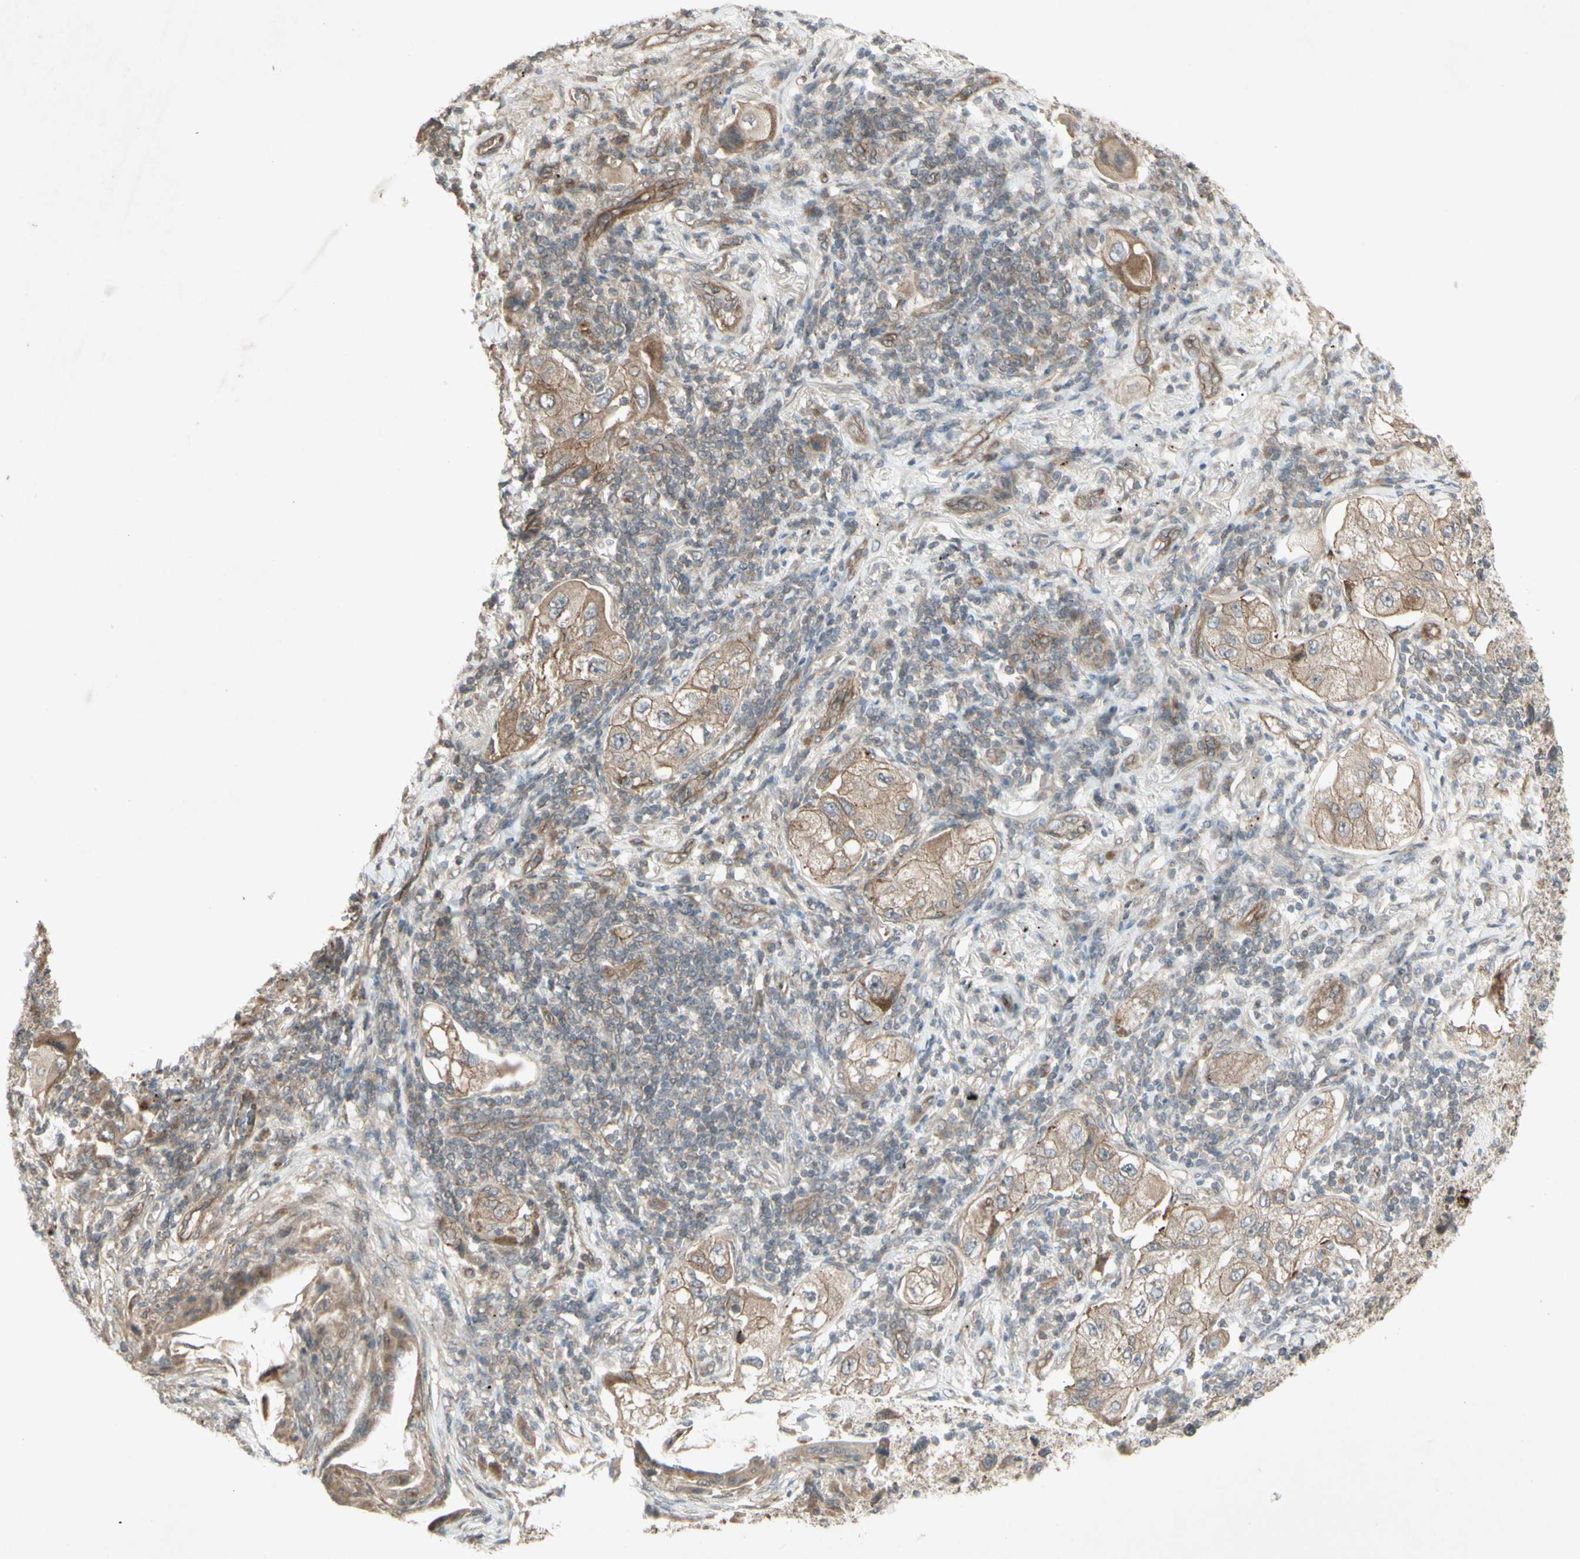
{"staining": {"intensity": "weak", "quantity": ">75%", "location": "cytoplasmic/membranous"}, "tissue": "lung cancer", "cell_type": "Tumor cells", "image_type": "cancer", "snomed": [{"axis": "morphology", "description": "Adenocarcinoma, NOS"}, {"axis": "topography", "description": "Lung"}], "caption": "Adenocarcinoma (lung) stained with a brown dye shows weak cytoplasmic/membranous positive positivity in about >75% of tumor cells.", "gene": "JAG1", "patient": {"sex": "female", "age": 65}}